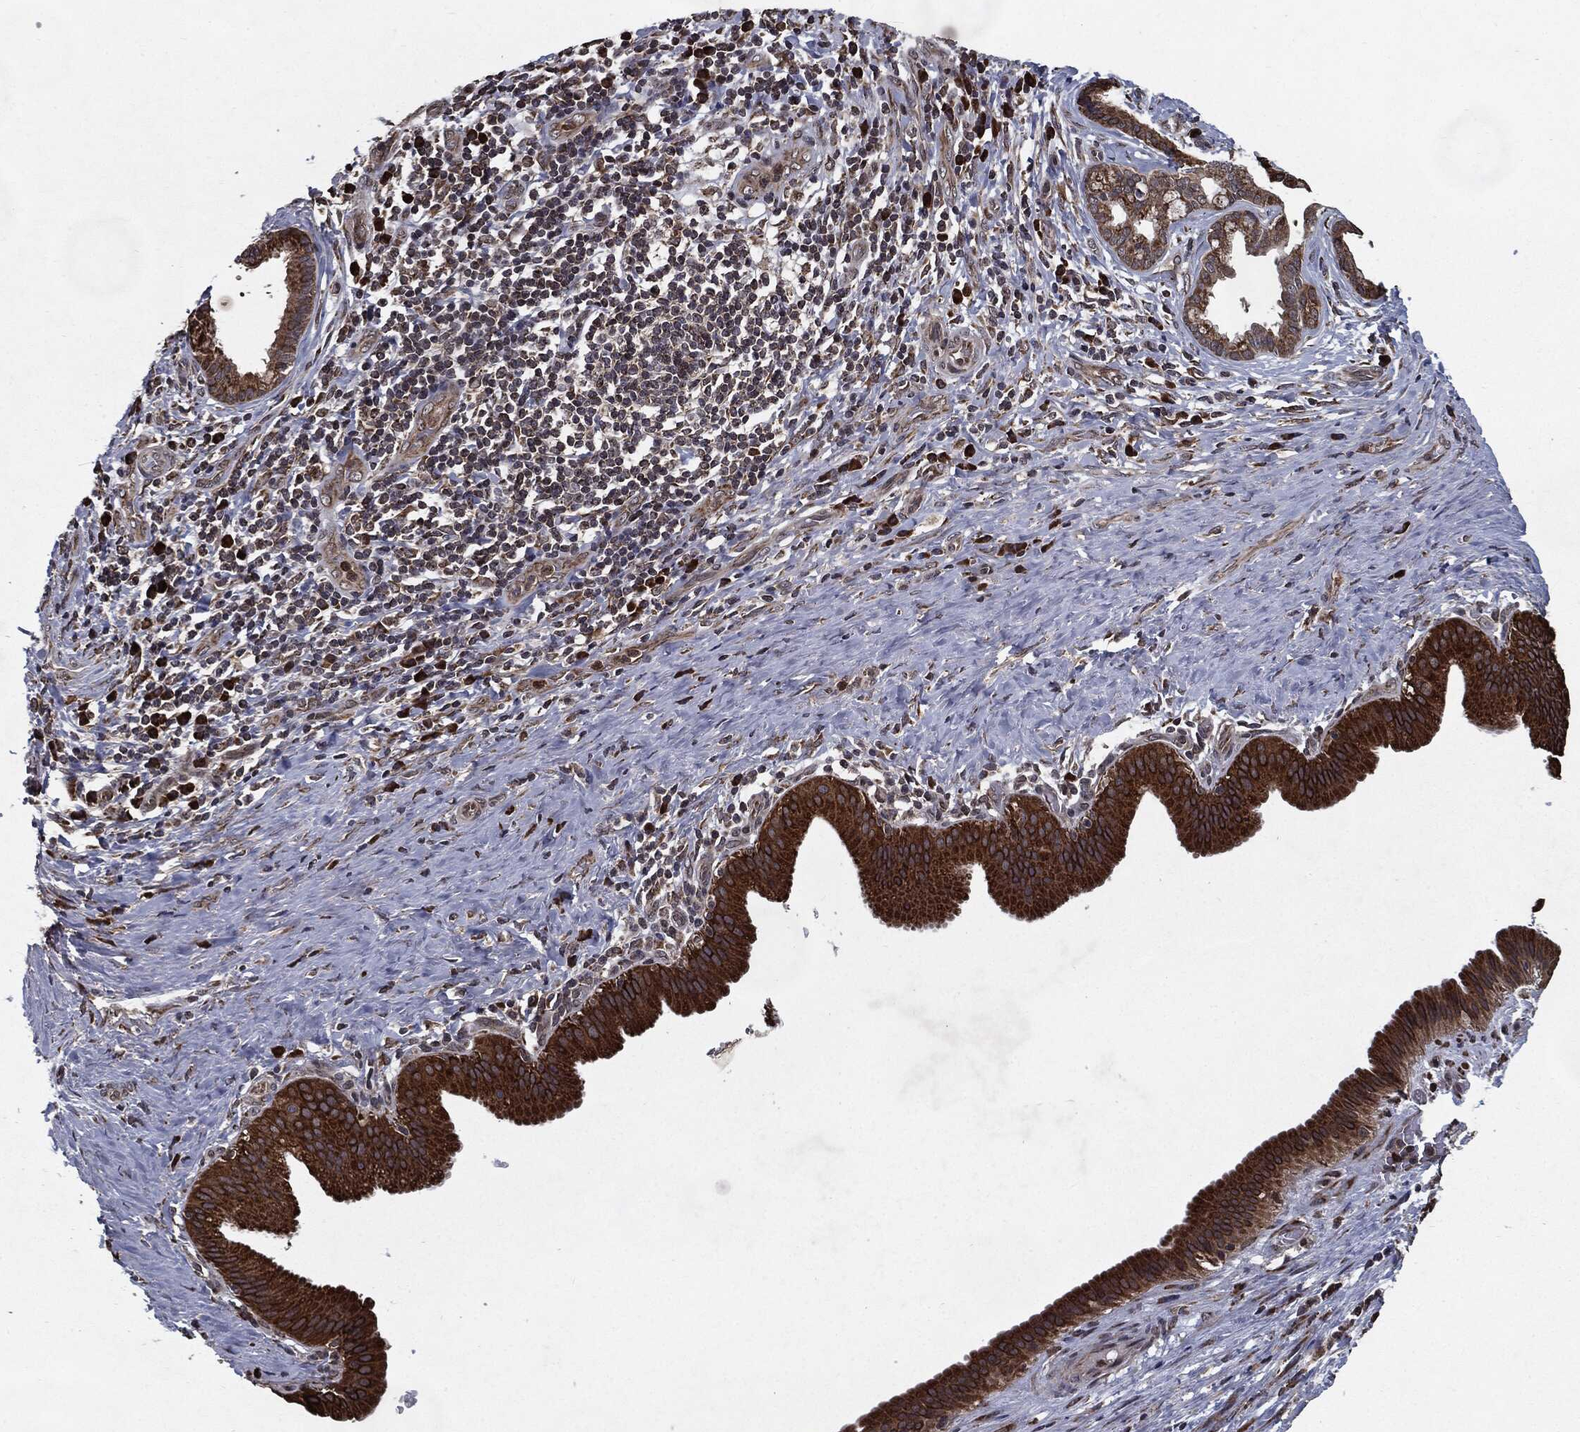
{"staining": {"intensity": "strong", "quantity": "25%-75%", "location": "cytoplasmic/membranous"}, "tissue": "liver cancer", "cell_type": "Tumor cells", "image_type": "cancer", "snomed": [{"axis": "morphology", "description": "Cholangiocarcinoma"}, {"axis": "topography", "description": "Liver"}], "caption": "Liver cholangiocarcinoma was stained to show a protein in brown. There is high levels of strong cytoplasmic/membranous staining in approximately 25%-75% of tumor cells. Using DAB (brown) and hematoxylin (blue) stains, captured at high magnification using brightfield microscopy.", "gene": "HDAC5", "patient": {"sex": "female", "age": 73}}